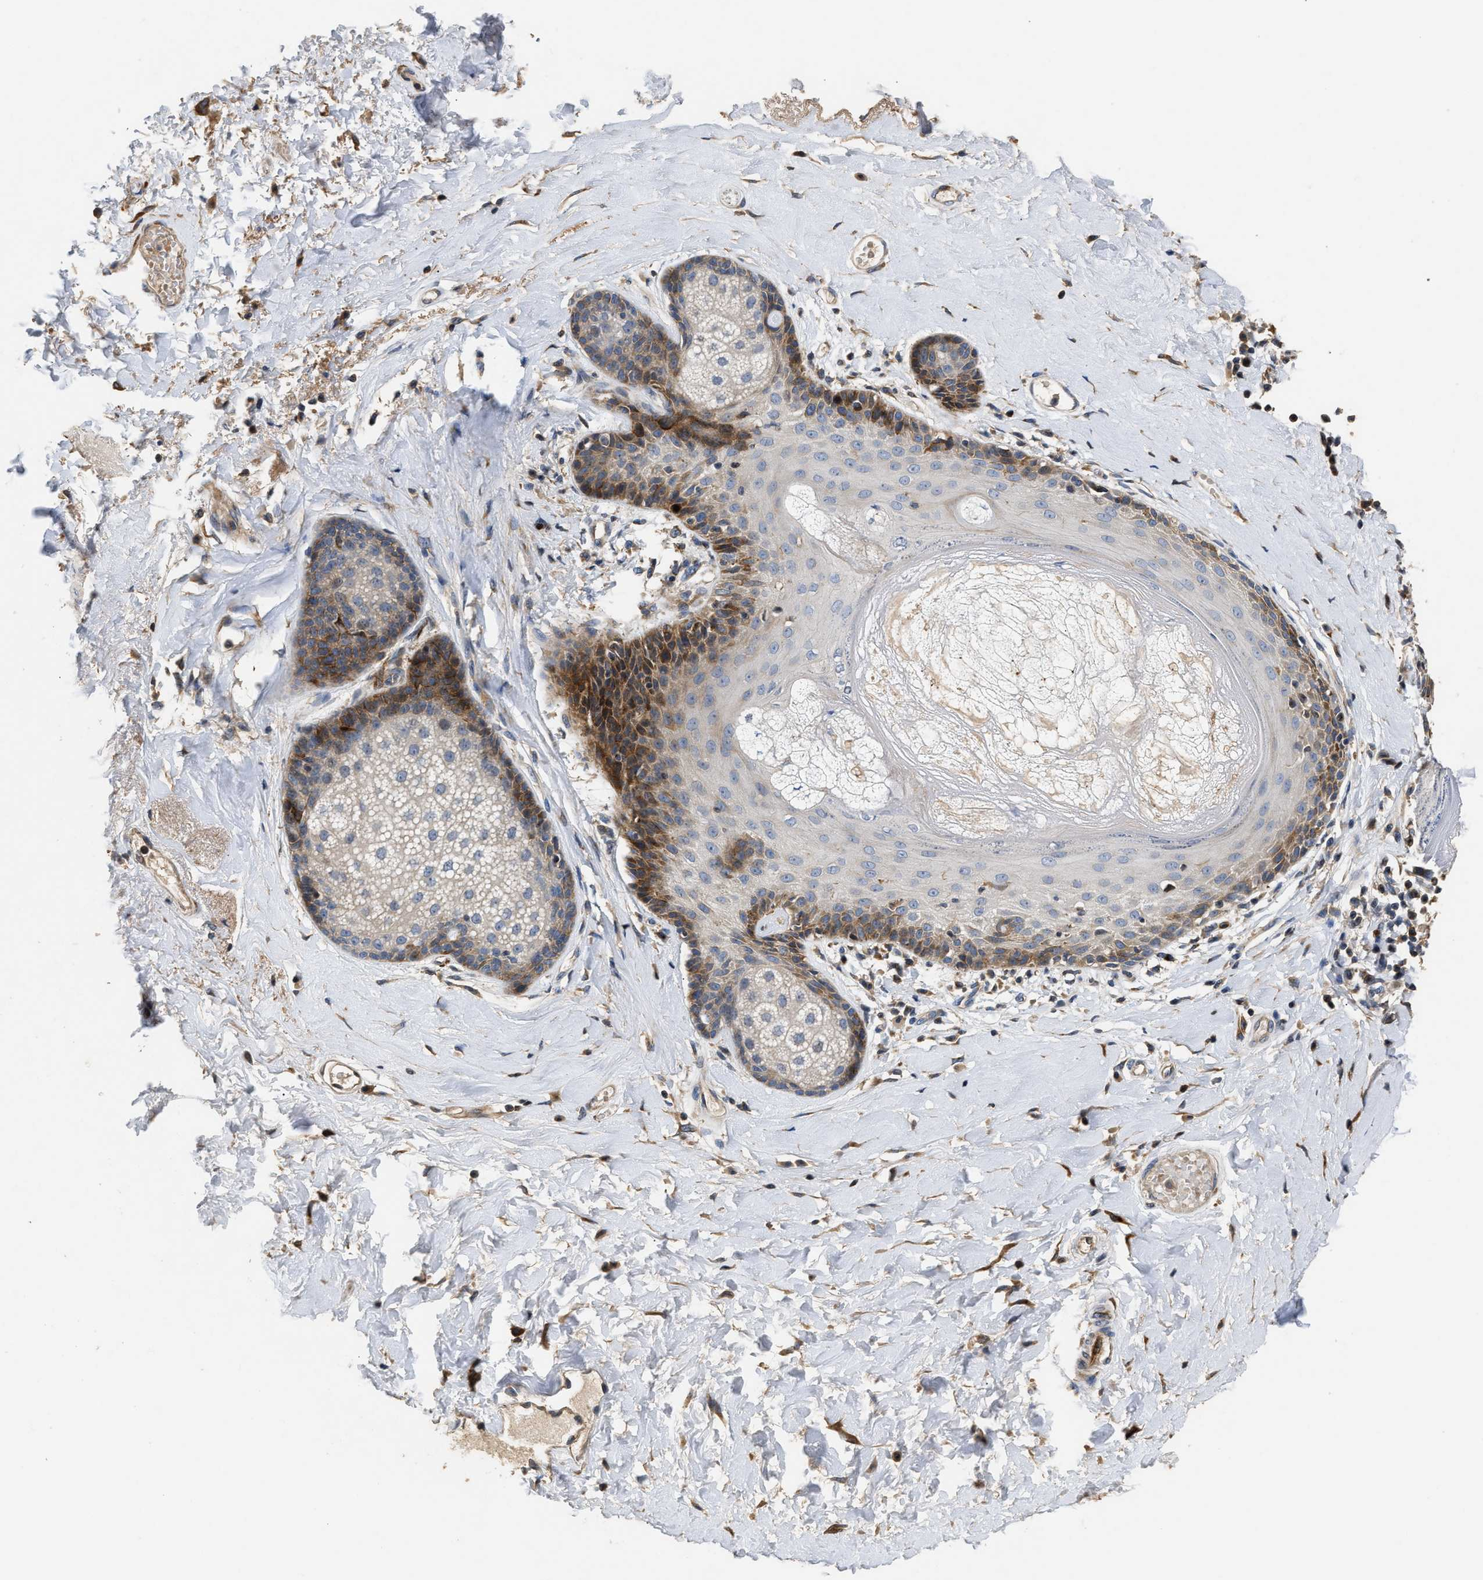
{"staining": {"intensity": "strong", "quantity": "<25%", "location": "cytoplasmic/membranous"}, "tissue": "skin", "cell_type": "Epidermal cells", "image_type": "normal", "snomed": [{"axis": "morphology", "description": "Normal tissue, NOS"}, {"axis": "topography", "description": "Anal"}], "caption": "IHC of benign human skin shows medium levels of strong cytoplasmic/membranous staining in about <25% of epidermal cells.", "gene": "IL17RC", "patient": {"sex": "male", "age": 69}}